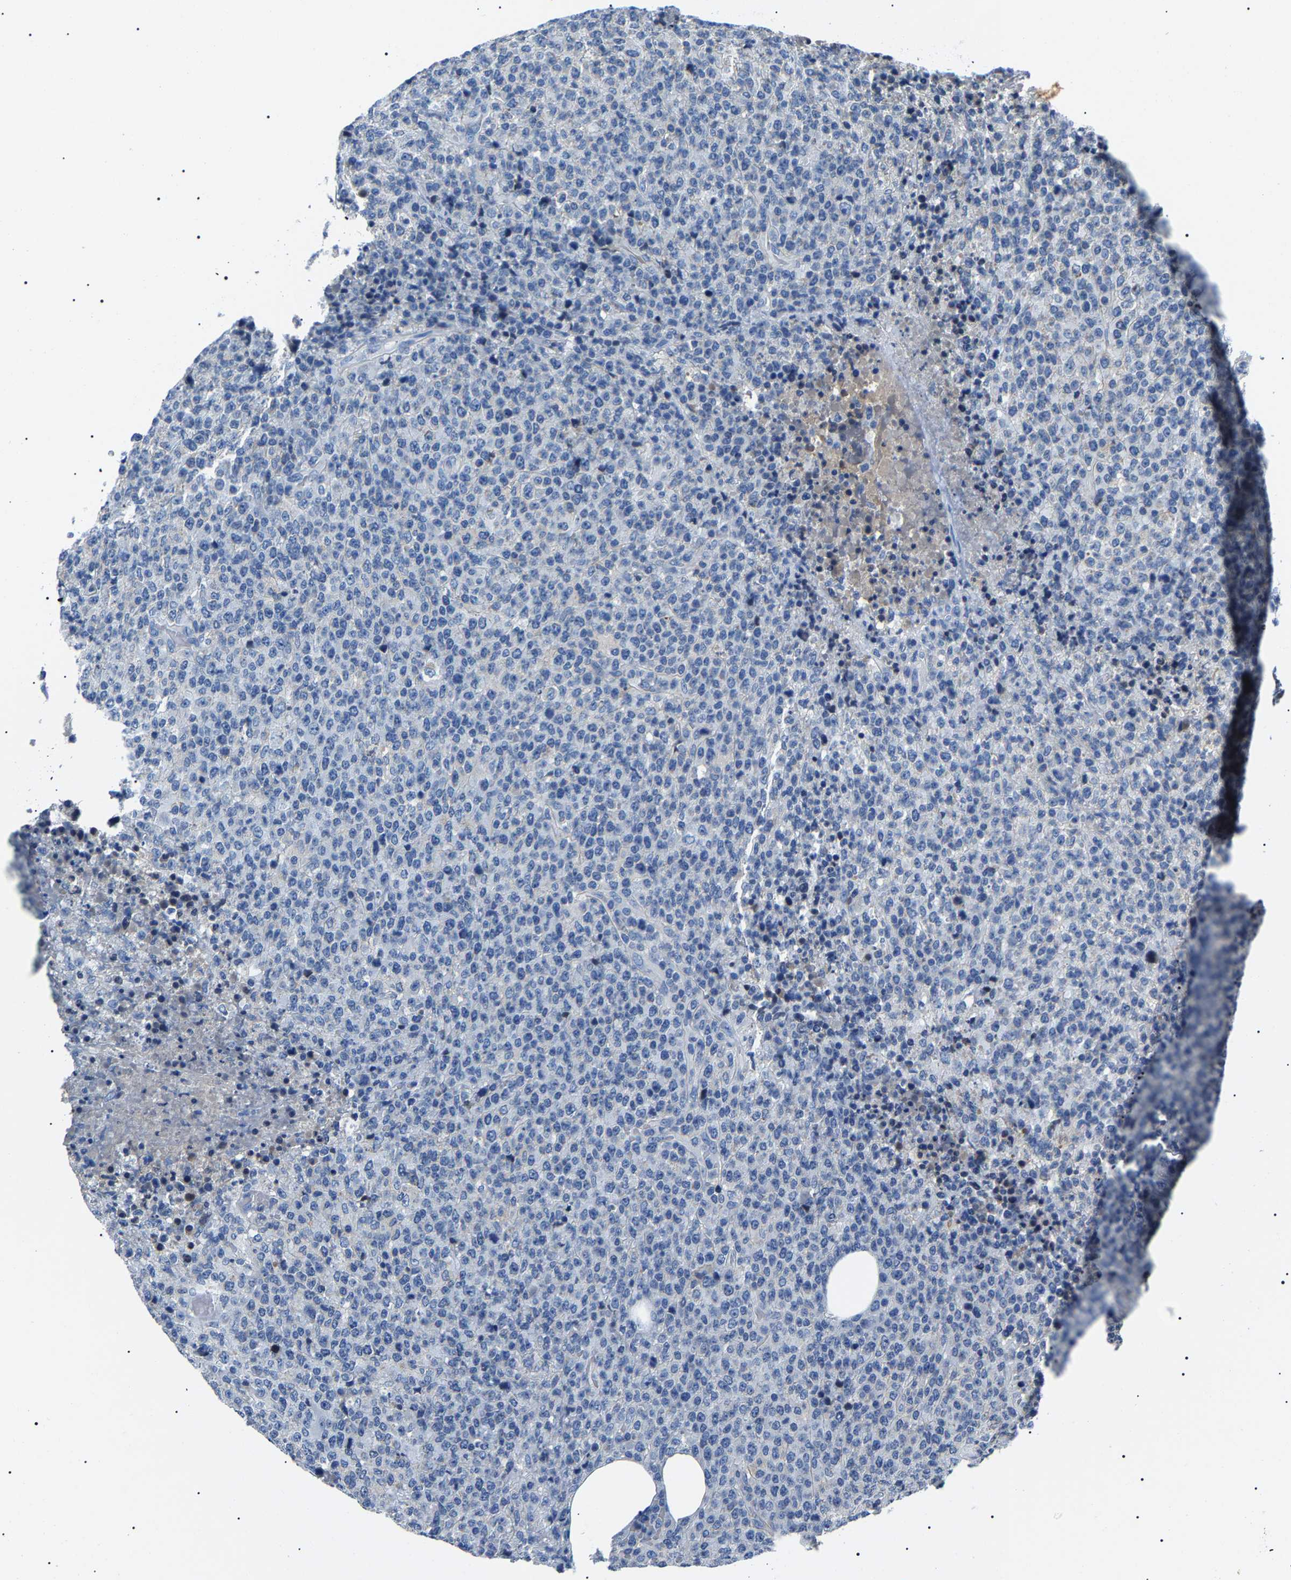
{"staining": {"intensity": "negative", "quantity": "none", "location": "none"}, "tissue": "lymphoma", "cell_type": "Tumor cells", "image_type": "cancer", "snomed": [{"axis": "morphology", "description": "Malignant lymphoma, non-Hodgkin's type, Low grade"}, {"axis": "topography", "description": "Lymph node"}], "caption": "Tumor cells are negative for protein expression in human malignant lymphoma, non-Hodgkin's type (low-grade). (DAB (3,3'-diaminobenzidine) IHC visualized using brightfield microscopy, high magnification).", "gene": "KLK15", "patient": {"sex": "male", "age": 66}}